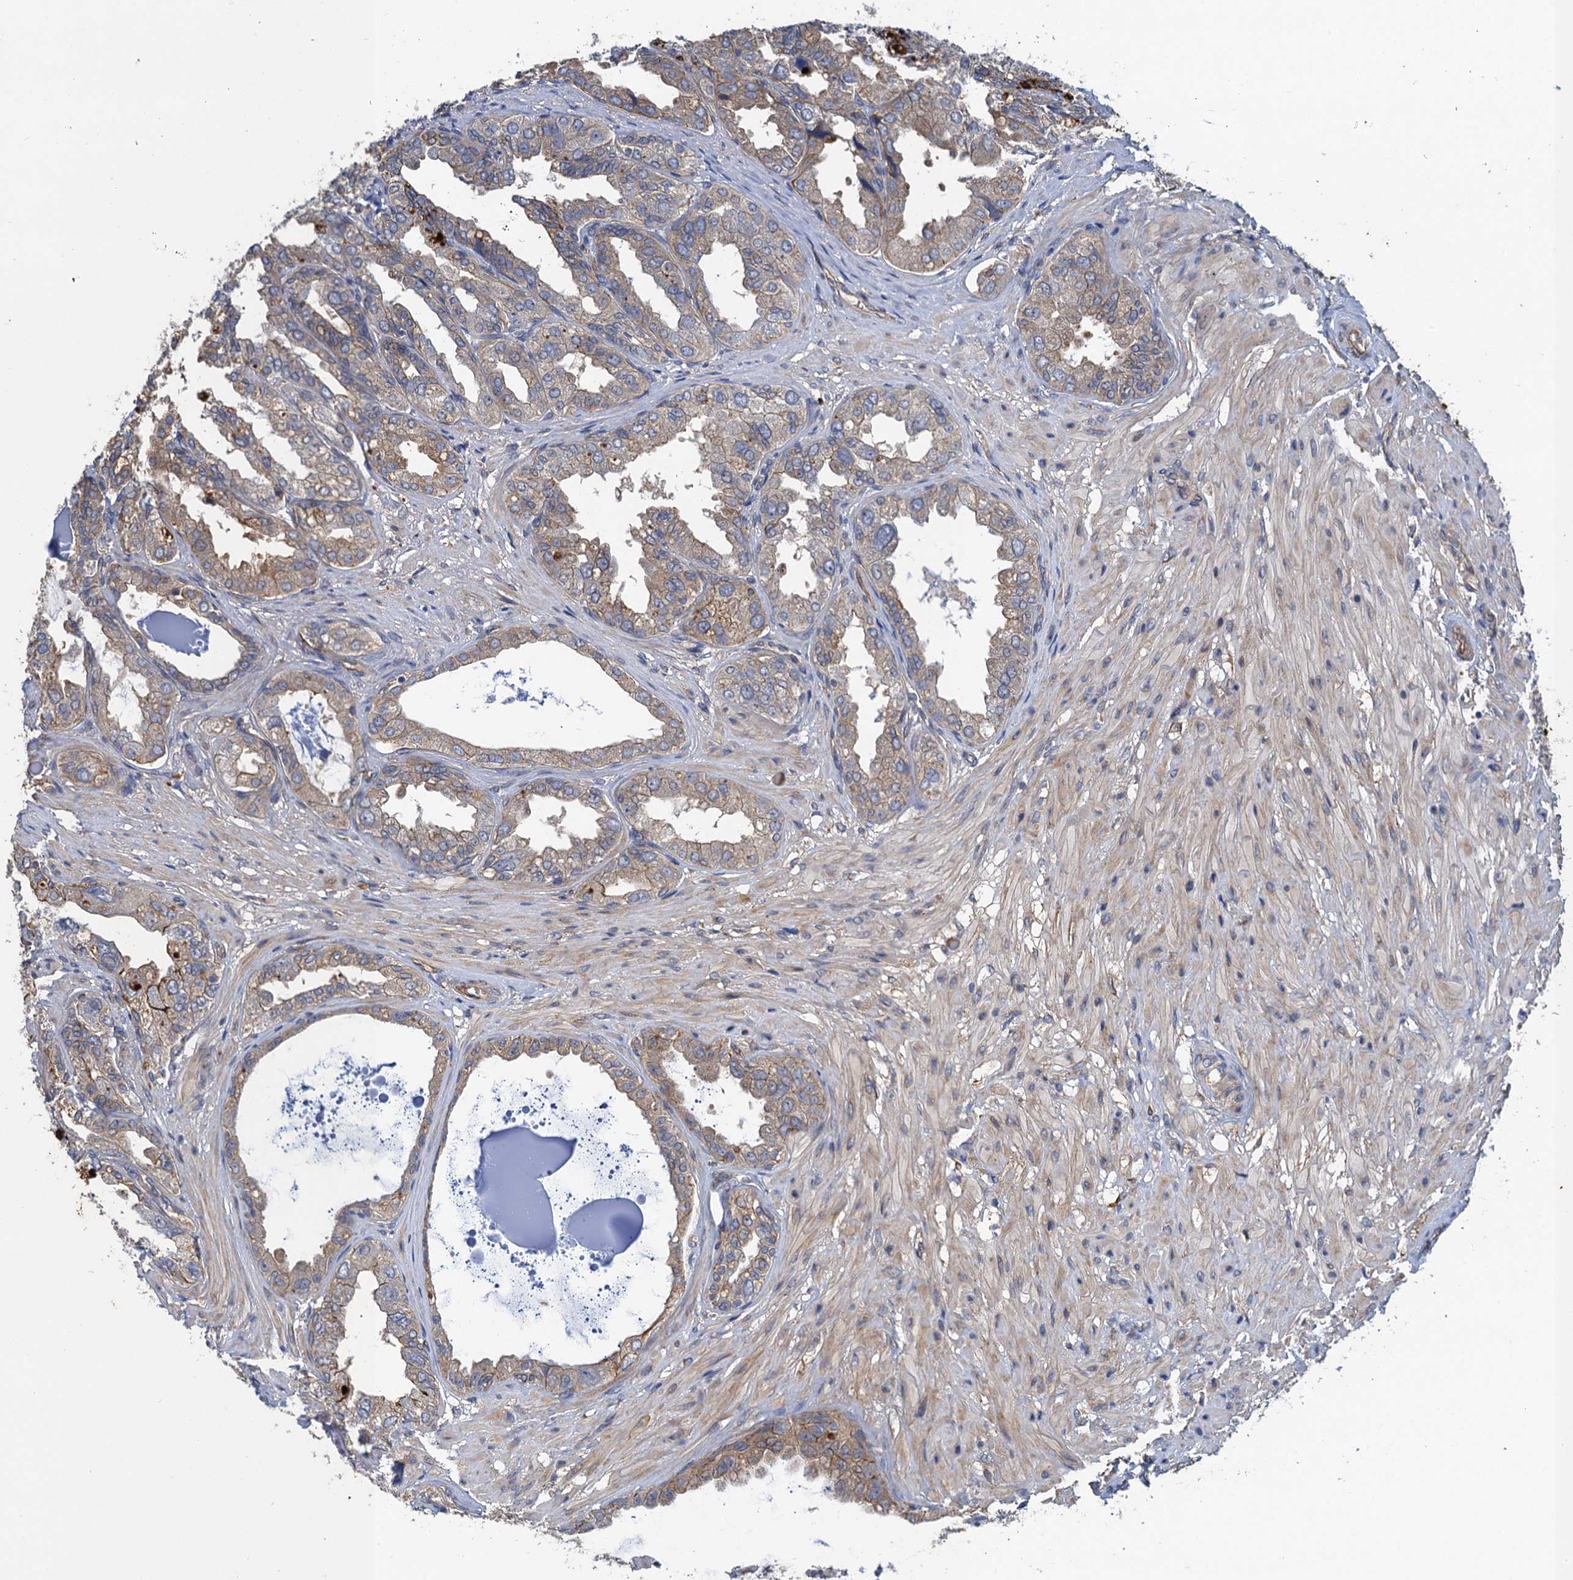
{"staining": {"intensity": "moderate", "quantity": "25%-75%", "location": "cytoplasmic/membranous"}, "tissue": "seminal vesicle", "cell_type": "Glandular cells", "image_type": "normal", "snomed": [{"axis": "morphology", "description": "Normal tissue, NOS"}, {"axis": "topography", "description": "Seminal veicle"}], "caption": "Immunohistochemistry micrograph of unremarkable seminal vesicle: human seminal vesicle stained using IHC exhibits medium levels of moderate protein expression localized specifically in the cytoplasmic/membranous of glandular cells, appearing as a cytoplasmic/membranous brown color.", "gene": "PJA2", "patient": {"sex": "male", "age": 63}}